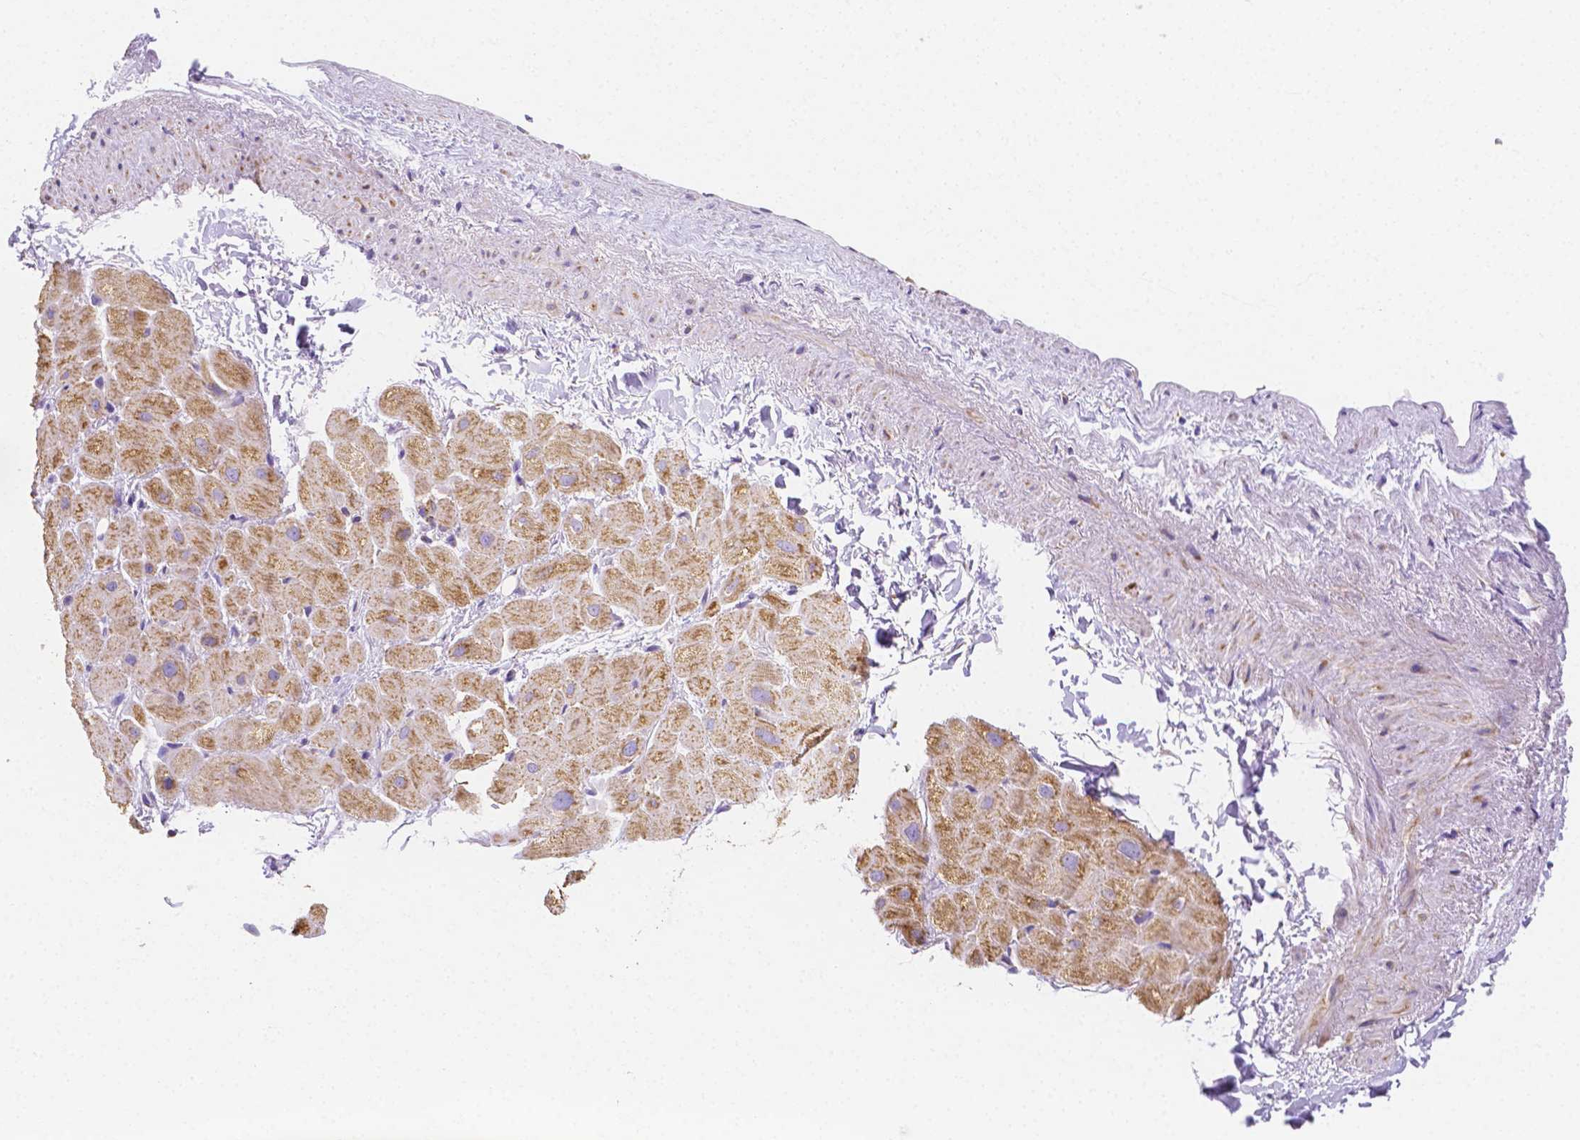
{"staining": {"intensity": "moderate", "quantity": ">75%", "location": "cytoplasmic/membranous"}, "tissue": "heart muscle", "cell_type": "Cardiomyocytes", "image_type": "normal", "snomed": [{"axis": "morphology", "description": "Normal tissue, NOS"}, {"axis": "topography", "description": "Heart"}], "caption": "Approximately >75% of cardiomyocytes in unremarkable heart muscle show moderate cytoplasmic/membranous protein staining as visualized by brown immunohistochemical staining.", "gene": "SGTB", "patient": {"sex": "male", "age": 62}}